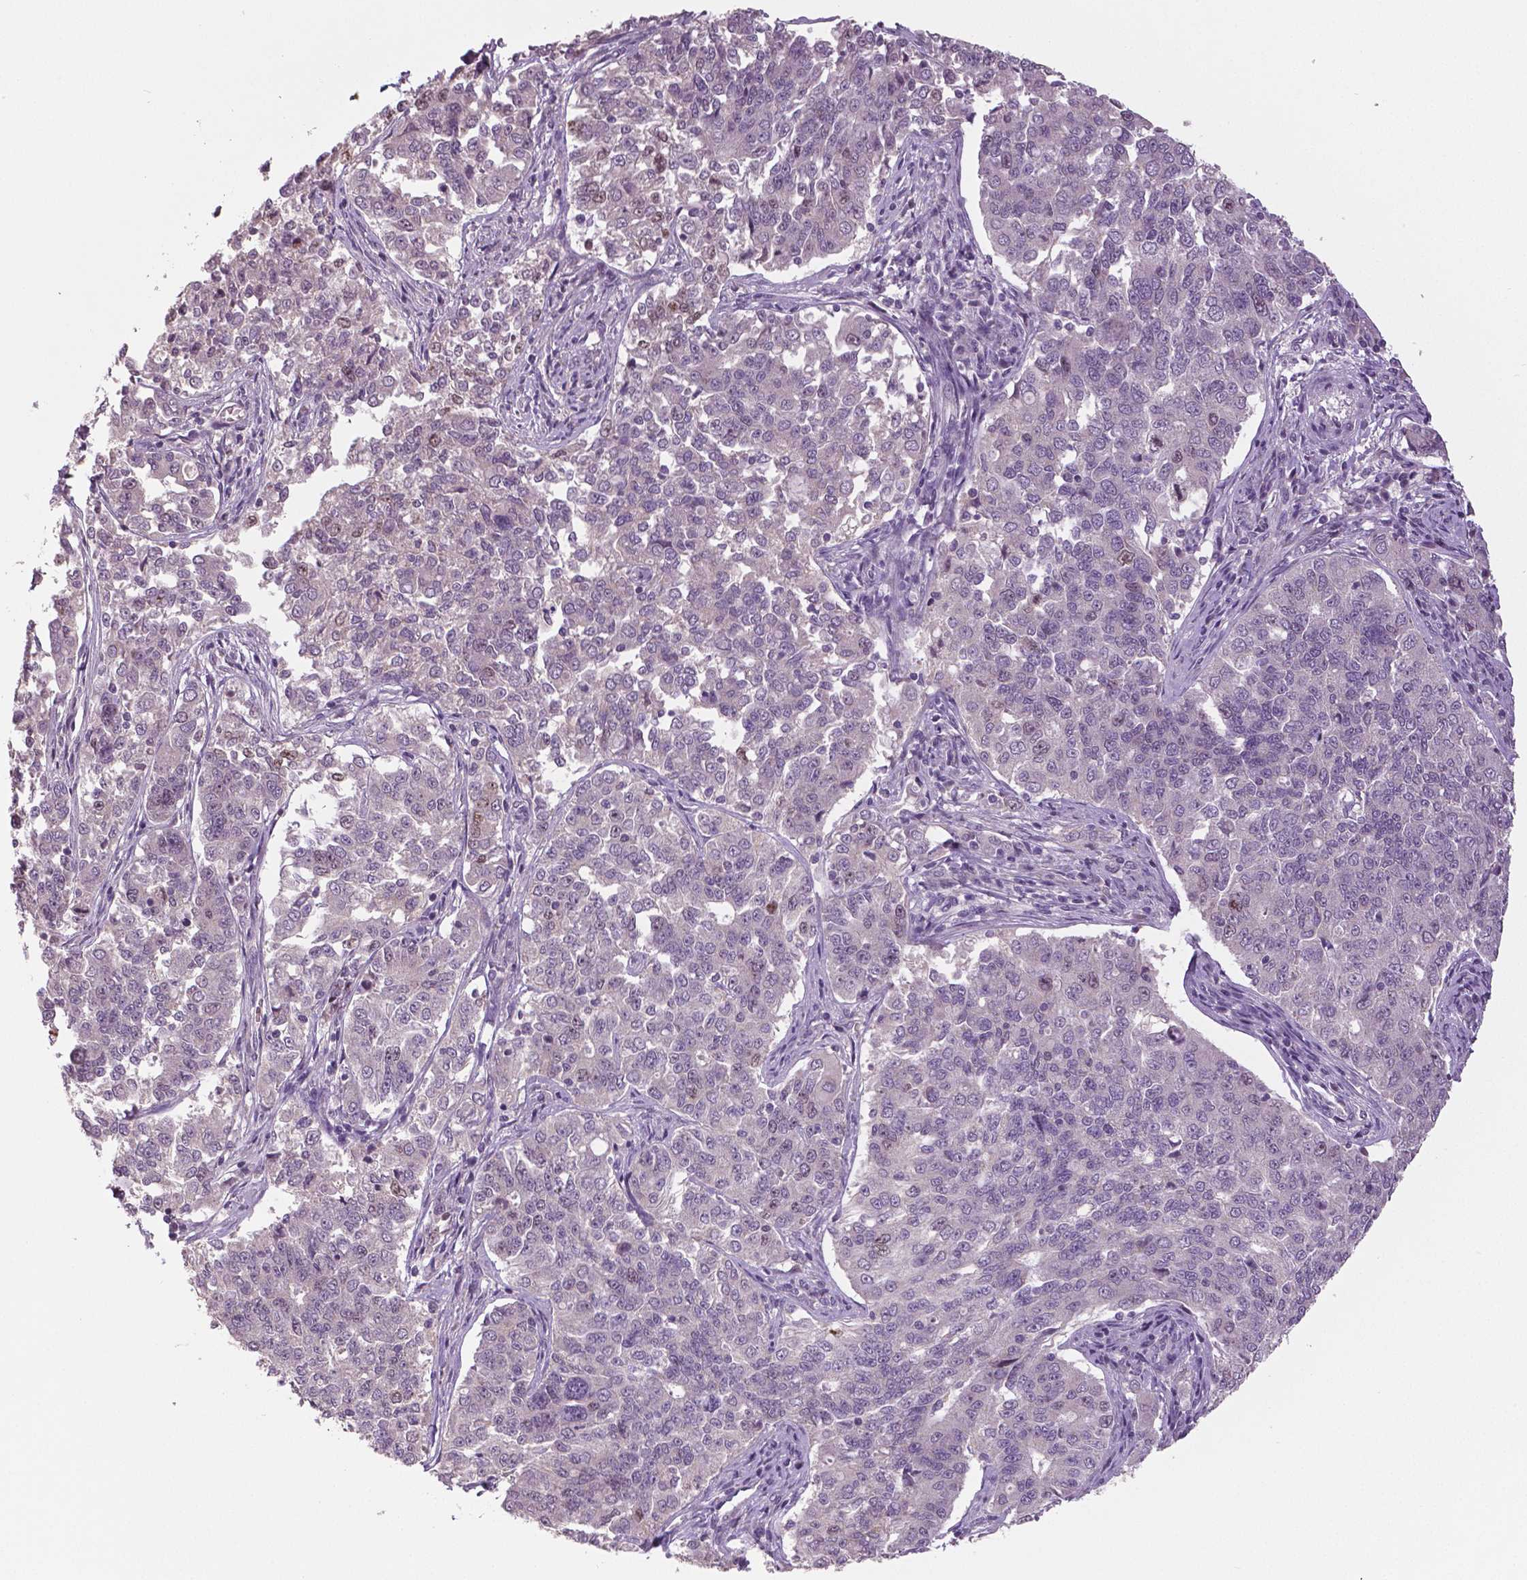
{"staining": {"intensity": "moderate", "quantity": "<25%", "location": "nuclear"}, "tissue": "endometrial cancer", "cell_type": "Tumor cells", "image_type": "cancer", "snomed": [{"axis": "morphology", "description": "Adenocarcinoma, NOS"}, {"axis": "topography", "description": "Endometrium"}], "caption": "Immunohistochemistry of human adenocarcinoma (endometrial) demonstrates low levels of moderate nuclear staining in about <25% of tumor cells.", "gene": "MKI67", "patient": {"sex": "female", "age": 43}}